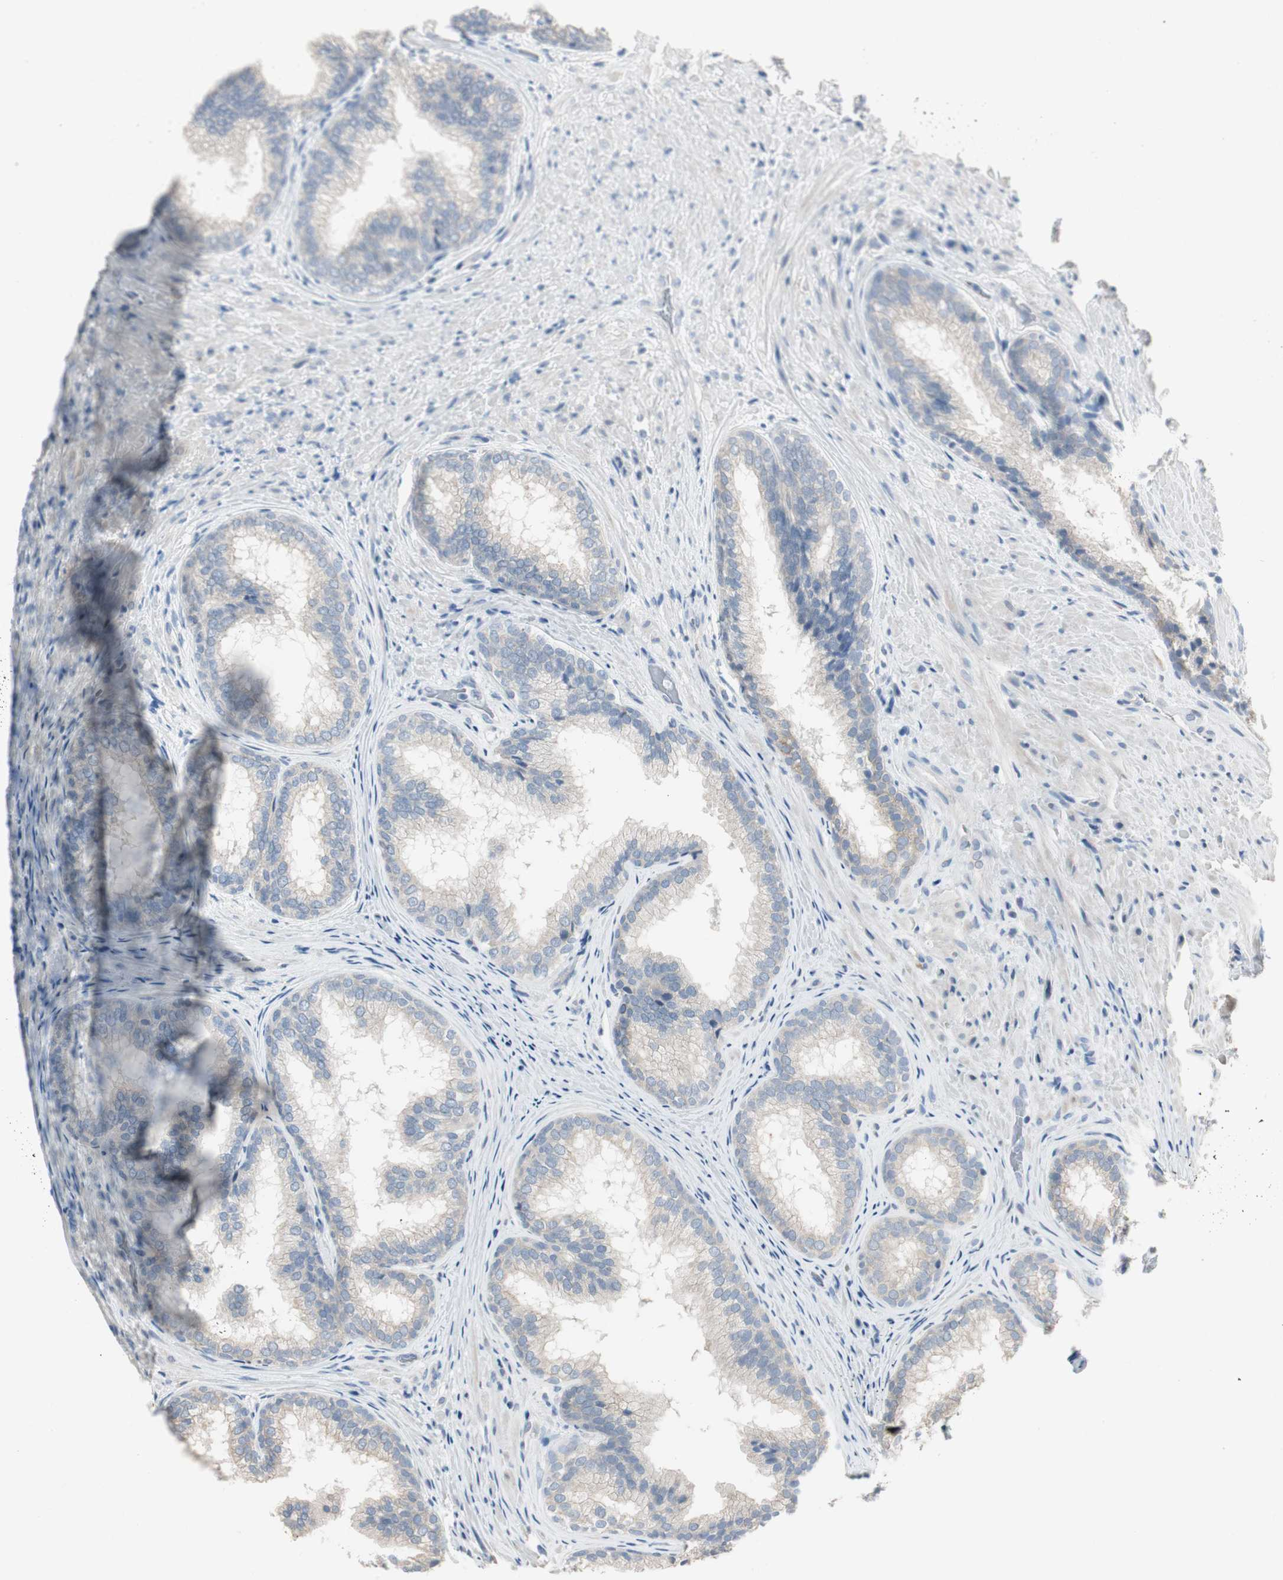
{"staining": {"intensity": "weak", "quantity": "<25%", "location": "cytoplasmic/membranous"}, "tissue": "prostate", "cell_type": "Glandular cells", "image_type": "normal", "snomed": [{"axis": "morphology", "description": "Normal tissue, NOS"}, {"axis": "topography", "description": "Prostate"}], "caption": "Glandular cells show no significant positivity in unremarkable prostate. (Stains: DAB (3,3'-diaminobenzidine) immunohistochemistry with hematoxylin counter stain, Microscopy: brightfield microscopy at high magnification).", "gene": "SPINK4", "patient": {"sex": "male", "age": 76}}